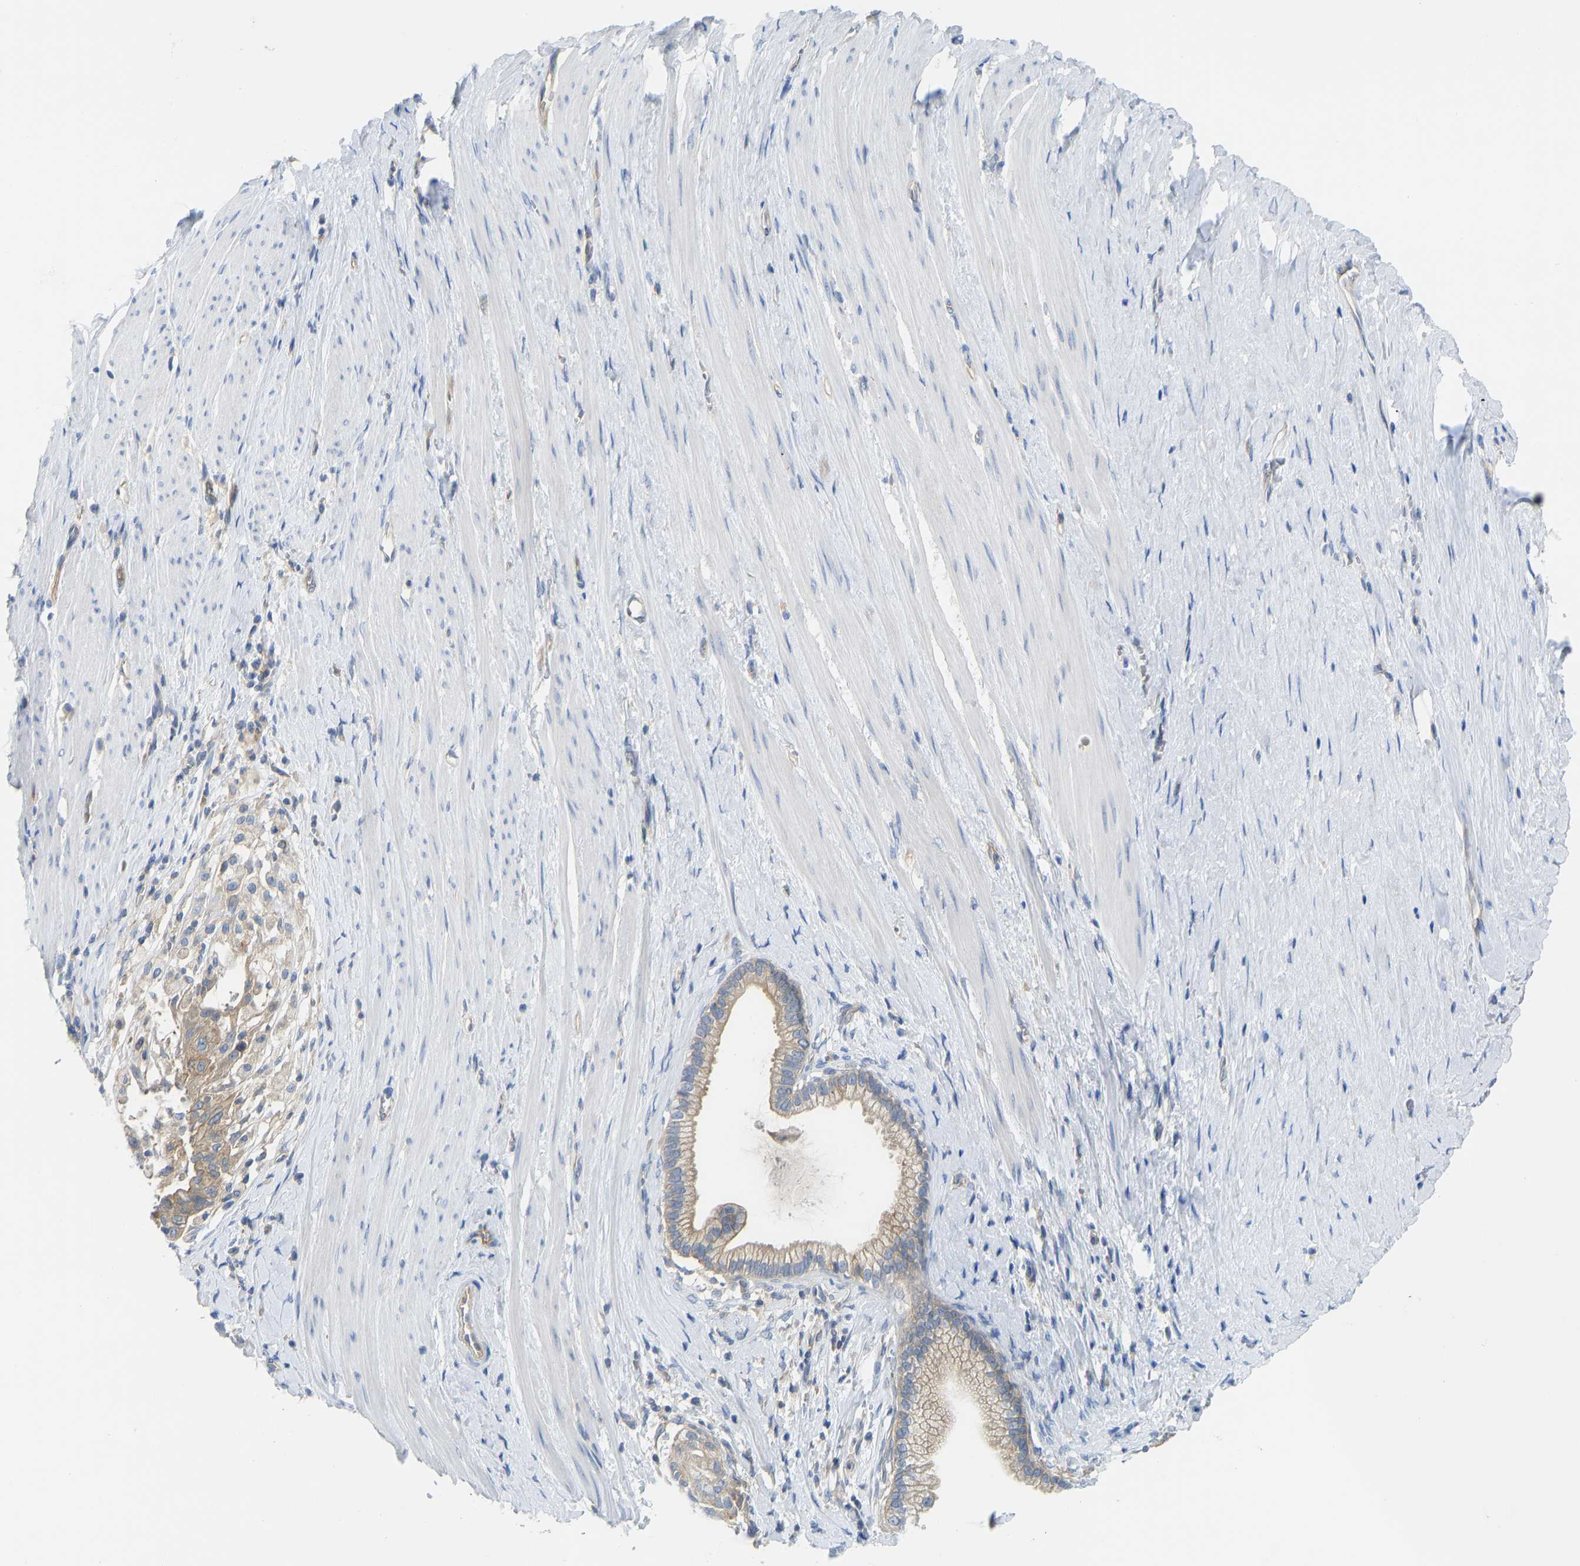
{"staining": {"intensity": "weak", "quantity": ">75%", "location": "cytoplasmic/membranous"}, "tissue": "pancreatic cancer", "cell_type": "Tumor cells", "image_type": "cancer", "snomed": [{"axis": "morphology", "description": "Adenocarcinoma, NOS"}, {"axis": "topography", "description": "Pancreas"}], "caption": "Protein analysis of pancreatic cancer tissue exhibits weak cytoplasmic/membranous positivity in about >75% of tumor cells.", "gene": "PPP3CA", "patient": {"sex": "male", "age": 69}}